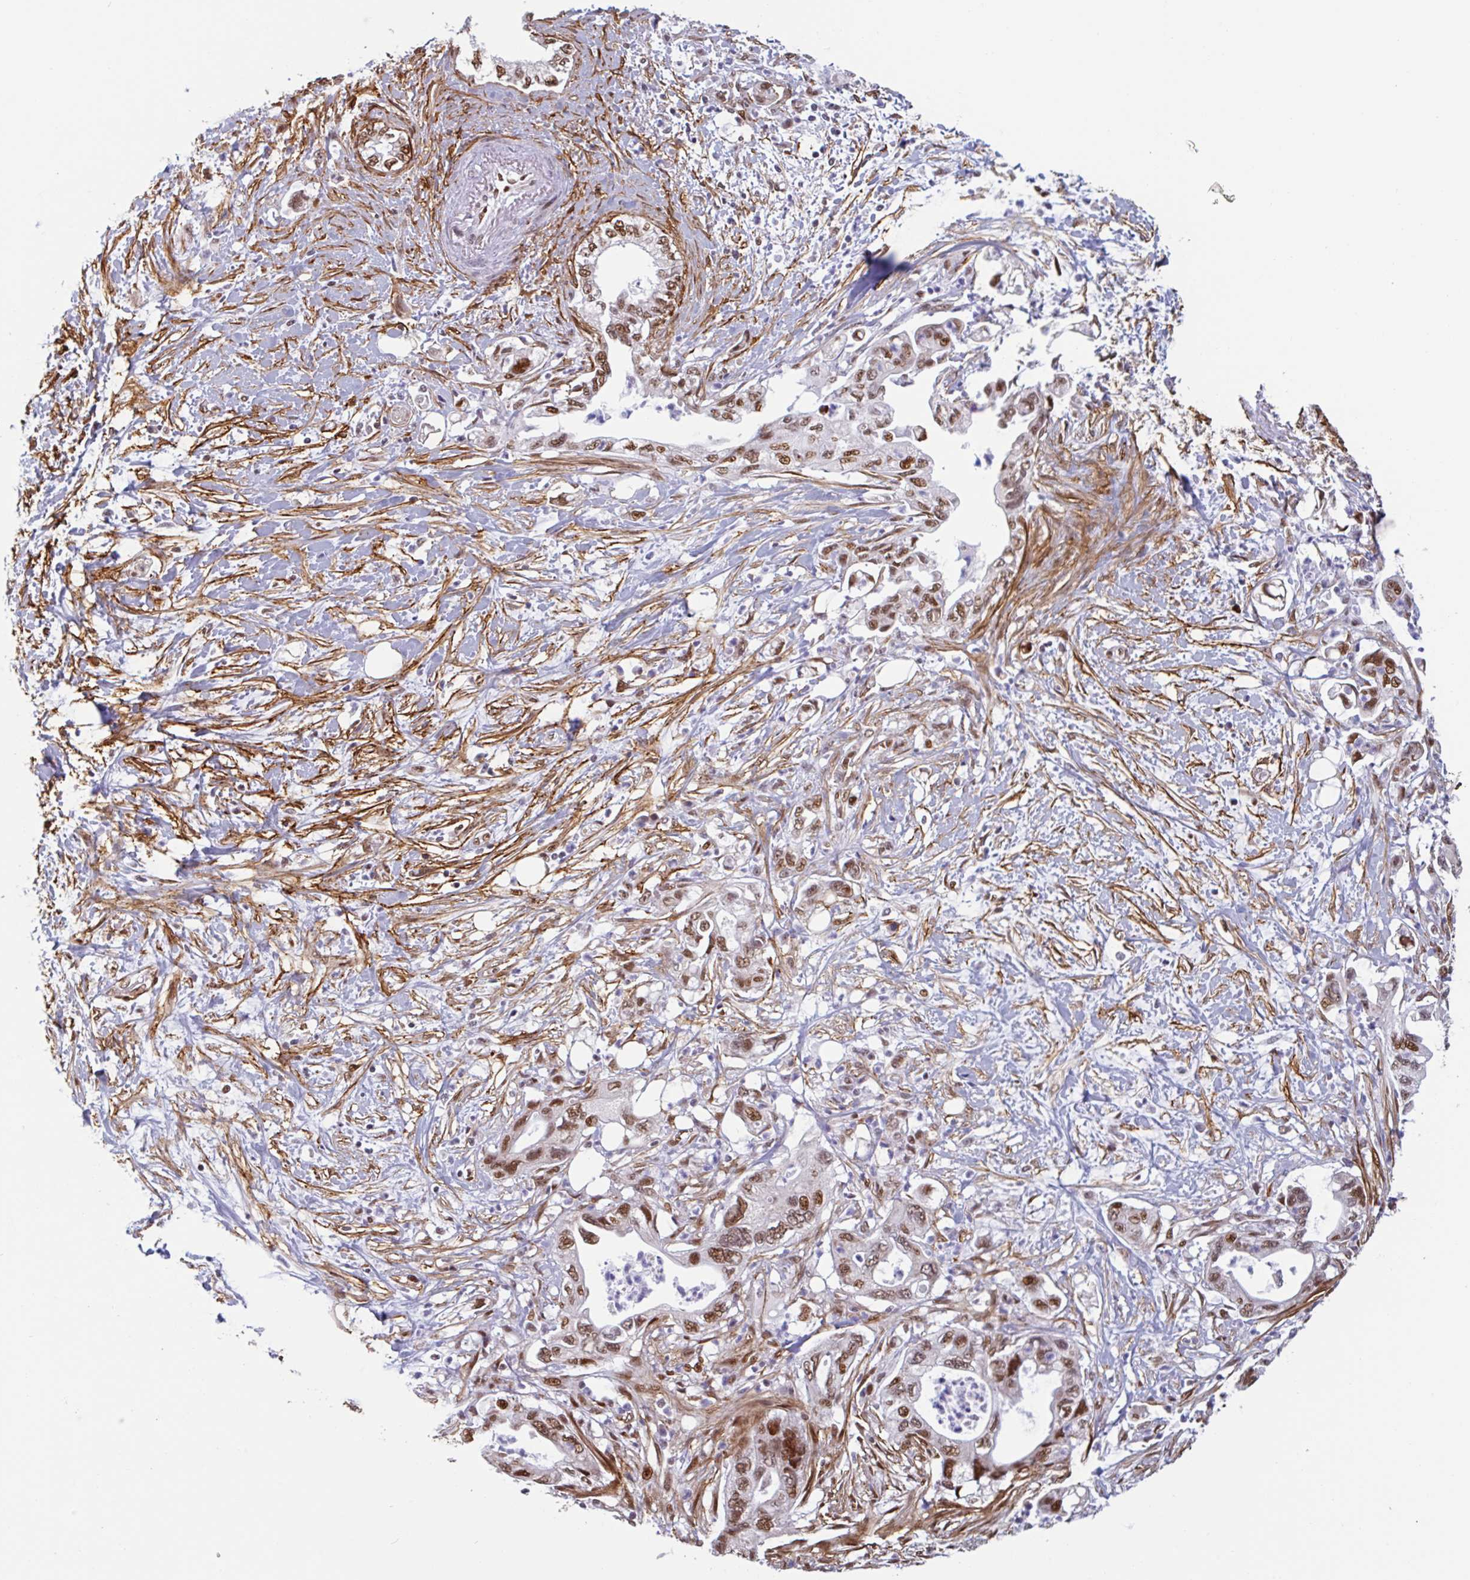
{"staining": {"intensity": "moderate", "quantity": ">75%", "location": "nuclear"}, "tissue": "pancreatic cancer", "cell_type": "Tumor cells", "image_type": "cancer", "snomed": [{"axis": "morphology", "description": "Adenocarcinoma, NOS"}, {"axis": "topography", "description": "Pancreas"}], "caption": "Immunohistochemical staining of pancreatic cancer (adenocarcinoma) shows medium levels of moderate nuclear protein positivity in about >75% of tumor cells.", "gene": "TMEM119", "patient": {"sex": "female", "age": 73}}